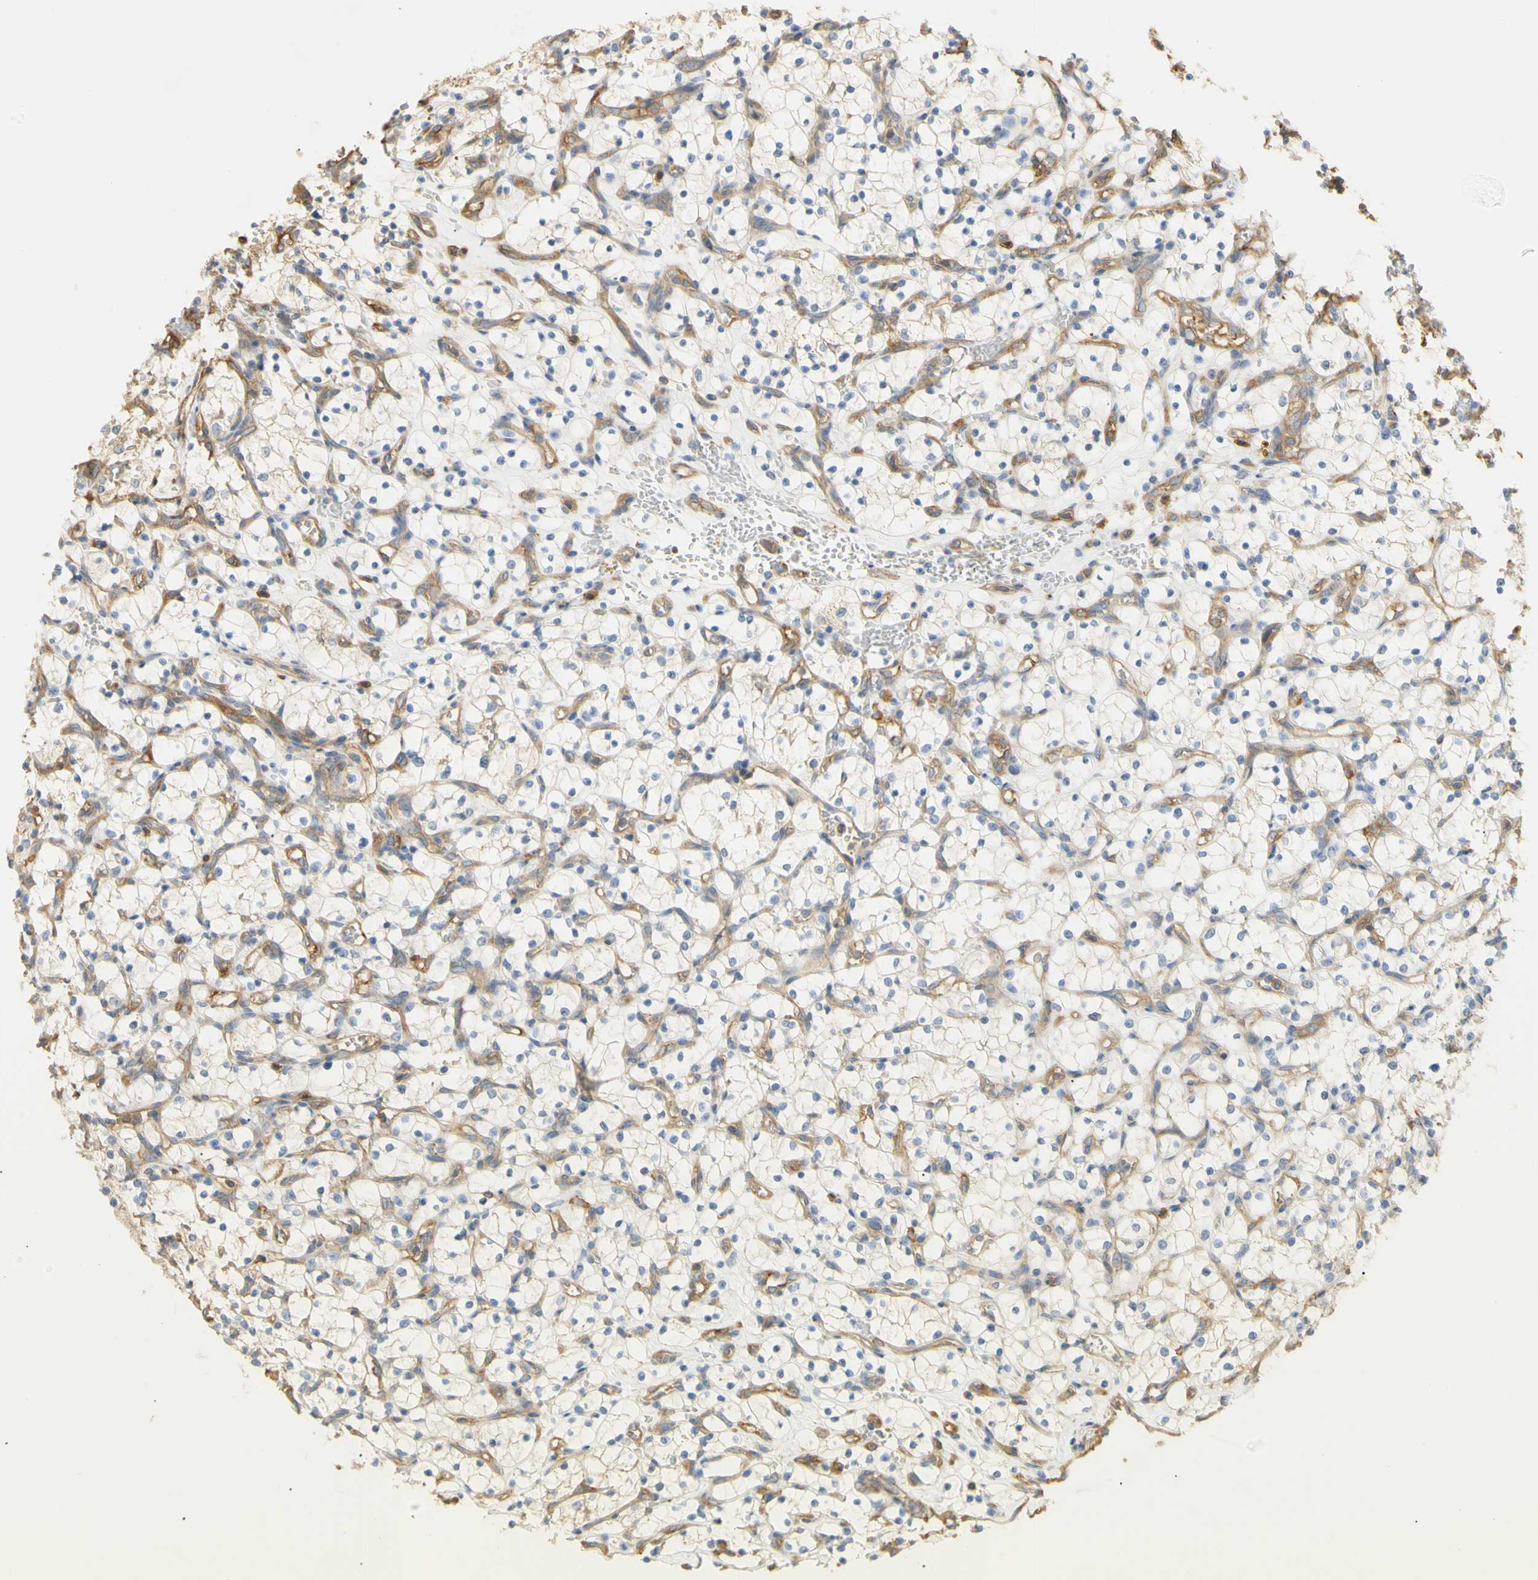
{"staining": {"intensity": "negative", "quantity": "none", "location": "none"}, "tissue": "renal cancer", "cell_type": "Tumor cells", "image_type": "cancer", "snomed": [{"axis": "morphology", "description": "Adenocarcinoma, NOS"}, {"axis": "topography", "description": "Kidney"}], "caption": "A high-resolution micrograph shows immunohistochemistry (IHC) staining of renal adenocarcinoma, which reveals no significant positivity in tumor cells.", "gene": "KCNE4", "patient": {"sex": "female", "age": 69}}